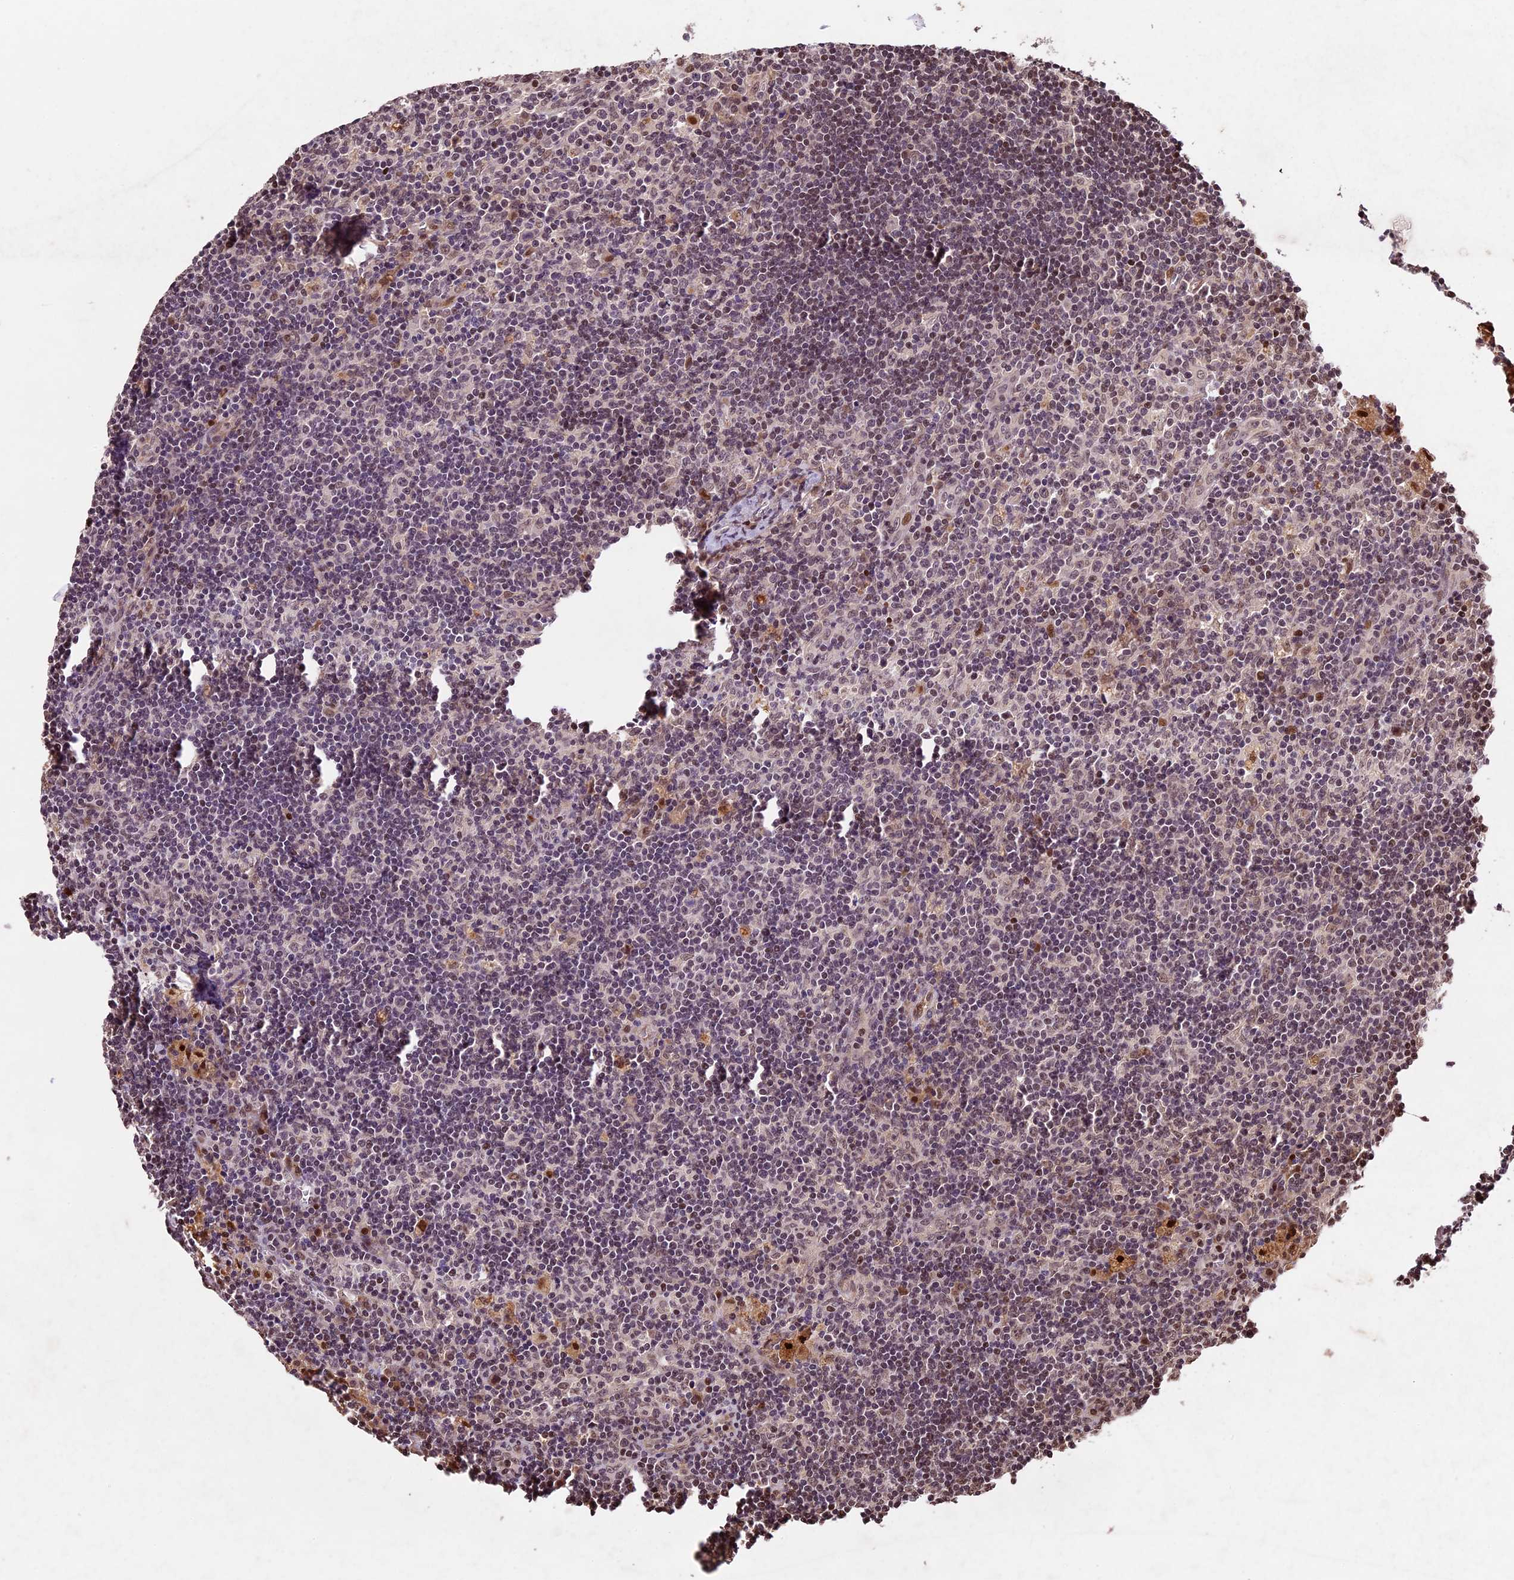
{"staining": {"intensity": "moderate", "quantity": "<25%", "location": "nuclear"}, "tissue": "lymph node", "cell_type": "Germinal center cells", "image_type": "normal", "snomed": [{"axis": "morphology", "description": "Normal tissue, NOS"}, {"axis": "topography", "description": "Lymph node"}], "caption": "The immunohistochemical stain highlights moderate nuclear expression in germinal center cells of benign lymph node. (DAB IHC, brown staining for protein, blue staining for nuclei).", "gene": "CDKN2AIP", "patient": {"sex": "male", "age": 58}}